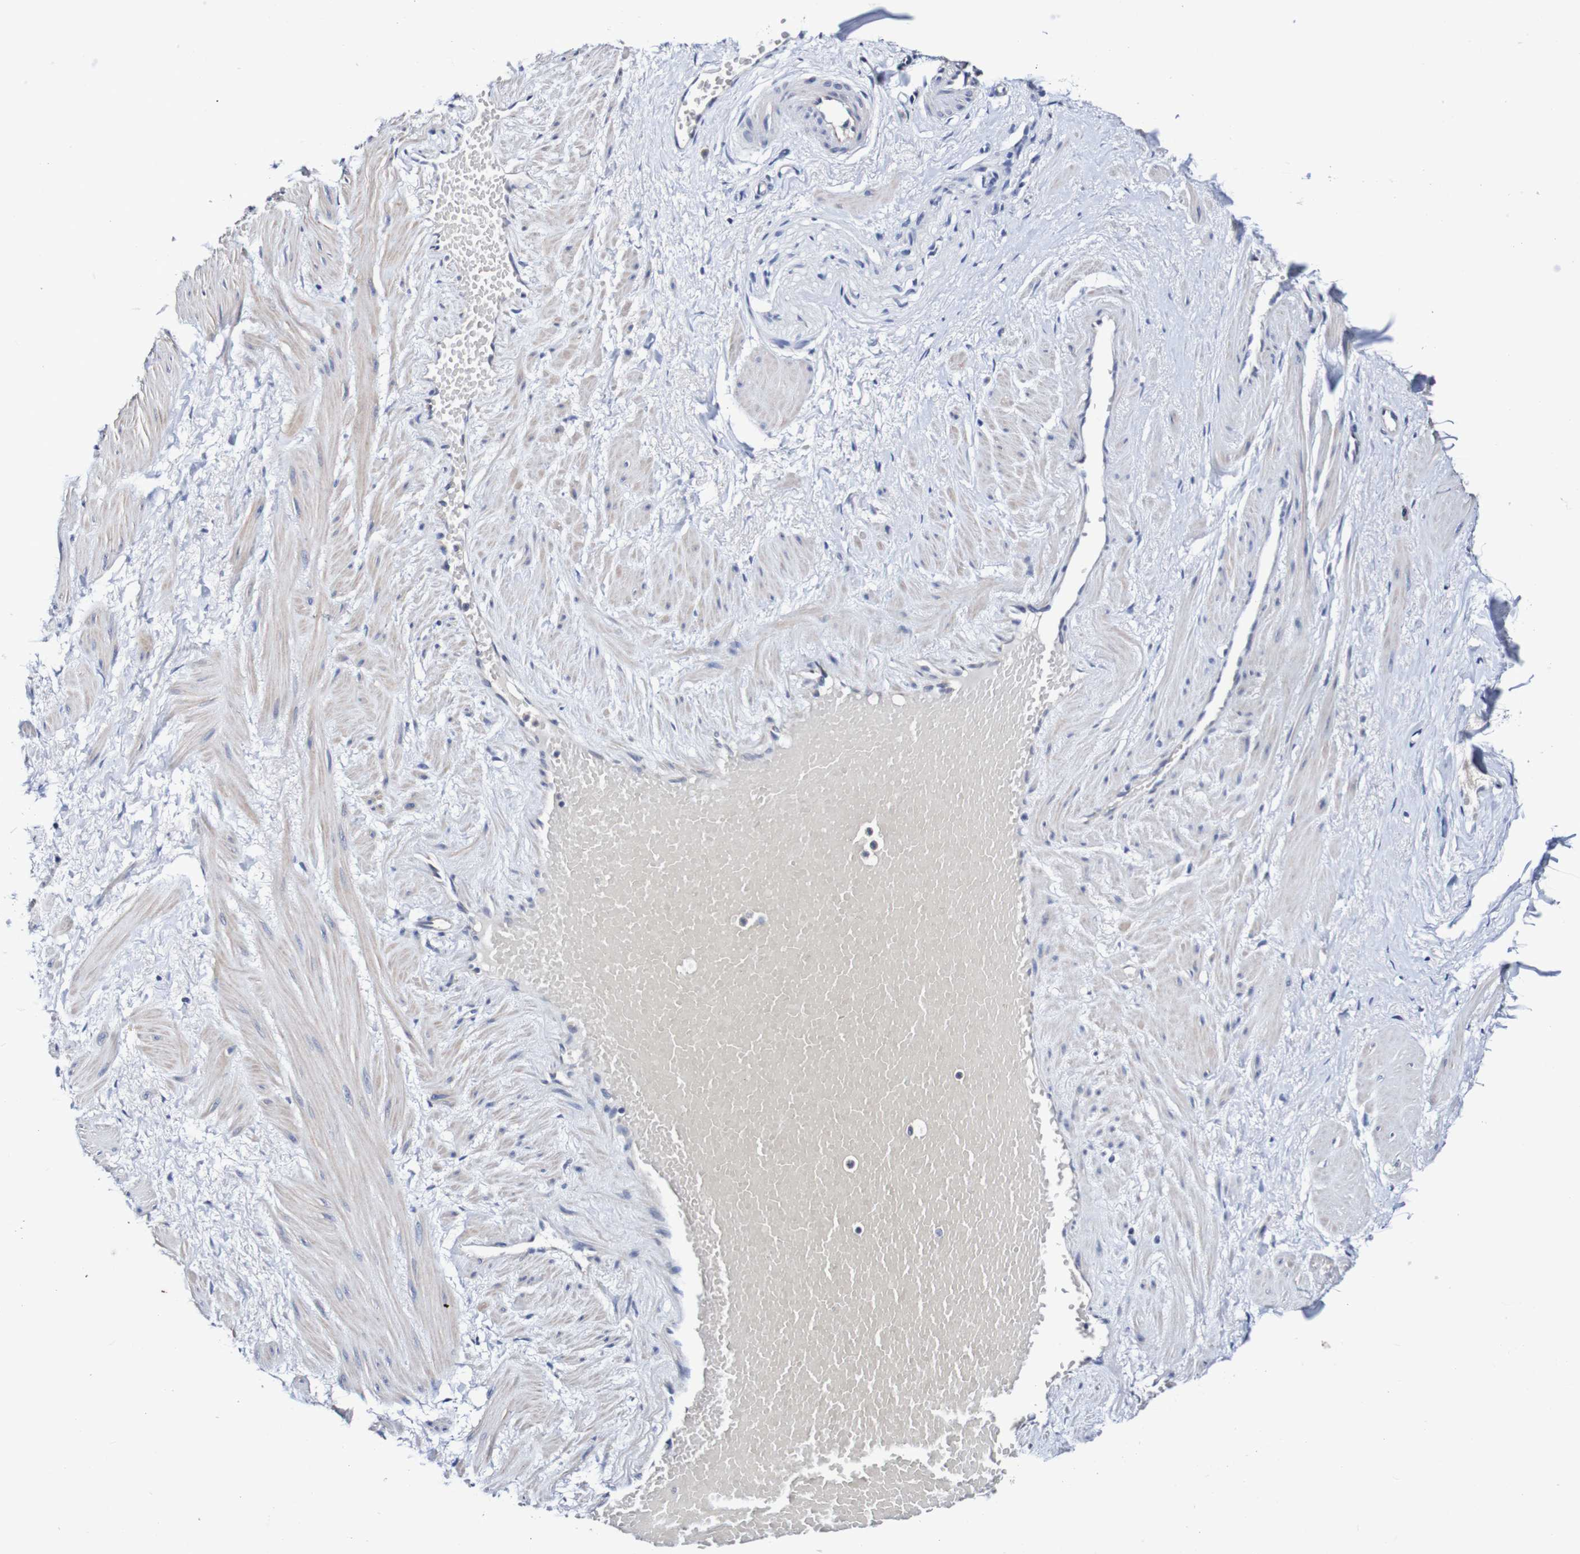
{"staining": {"intensity": "negative", "quantity": "none", "location": "none"}, "tissue": "adipose tissue", "cell_type": "Adipocytes", "image_type": "normal", "snomed": [{"axis": "morphology", "description": "Normal tissue, NOS"}, {"axis": "topography", "description": "Soft tissue"}, {"axis": "topography", "description": "Vascular tissue"}], "caption": "Immunohistochemistry (IHC) photomicrograph of benign adipose tissue: adipose tissue stained with DAB exhibits no significant protein staining in adipocytes. The staining was performed using DAB to visualize the protein expression in brown, while the nuclei were stained in blue with hematoxylin (Magnification: 20x).", "gene": "ACVR1C", "patient": {"sex": "female", "age": 35}}